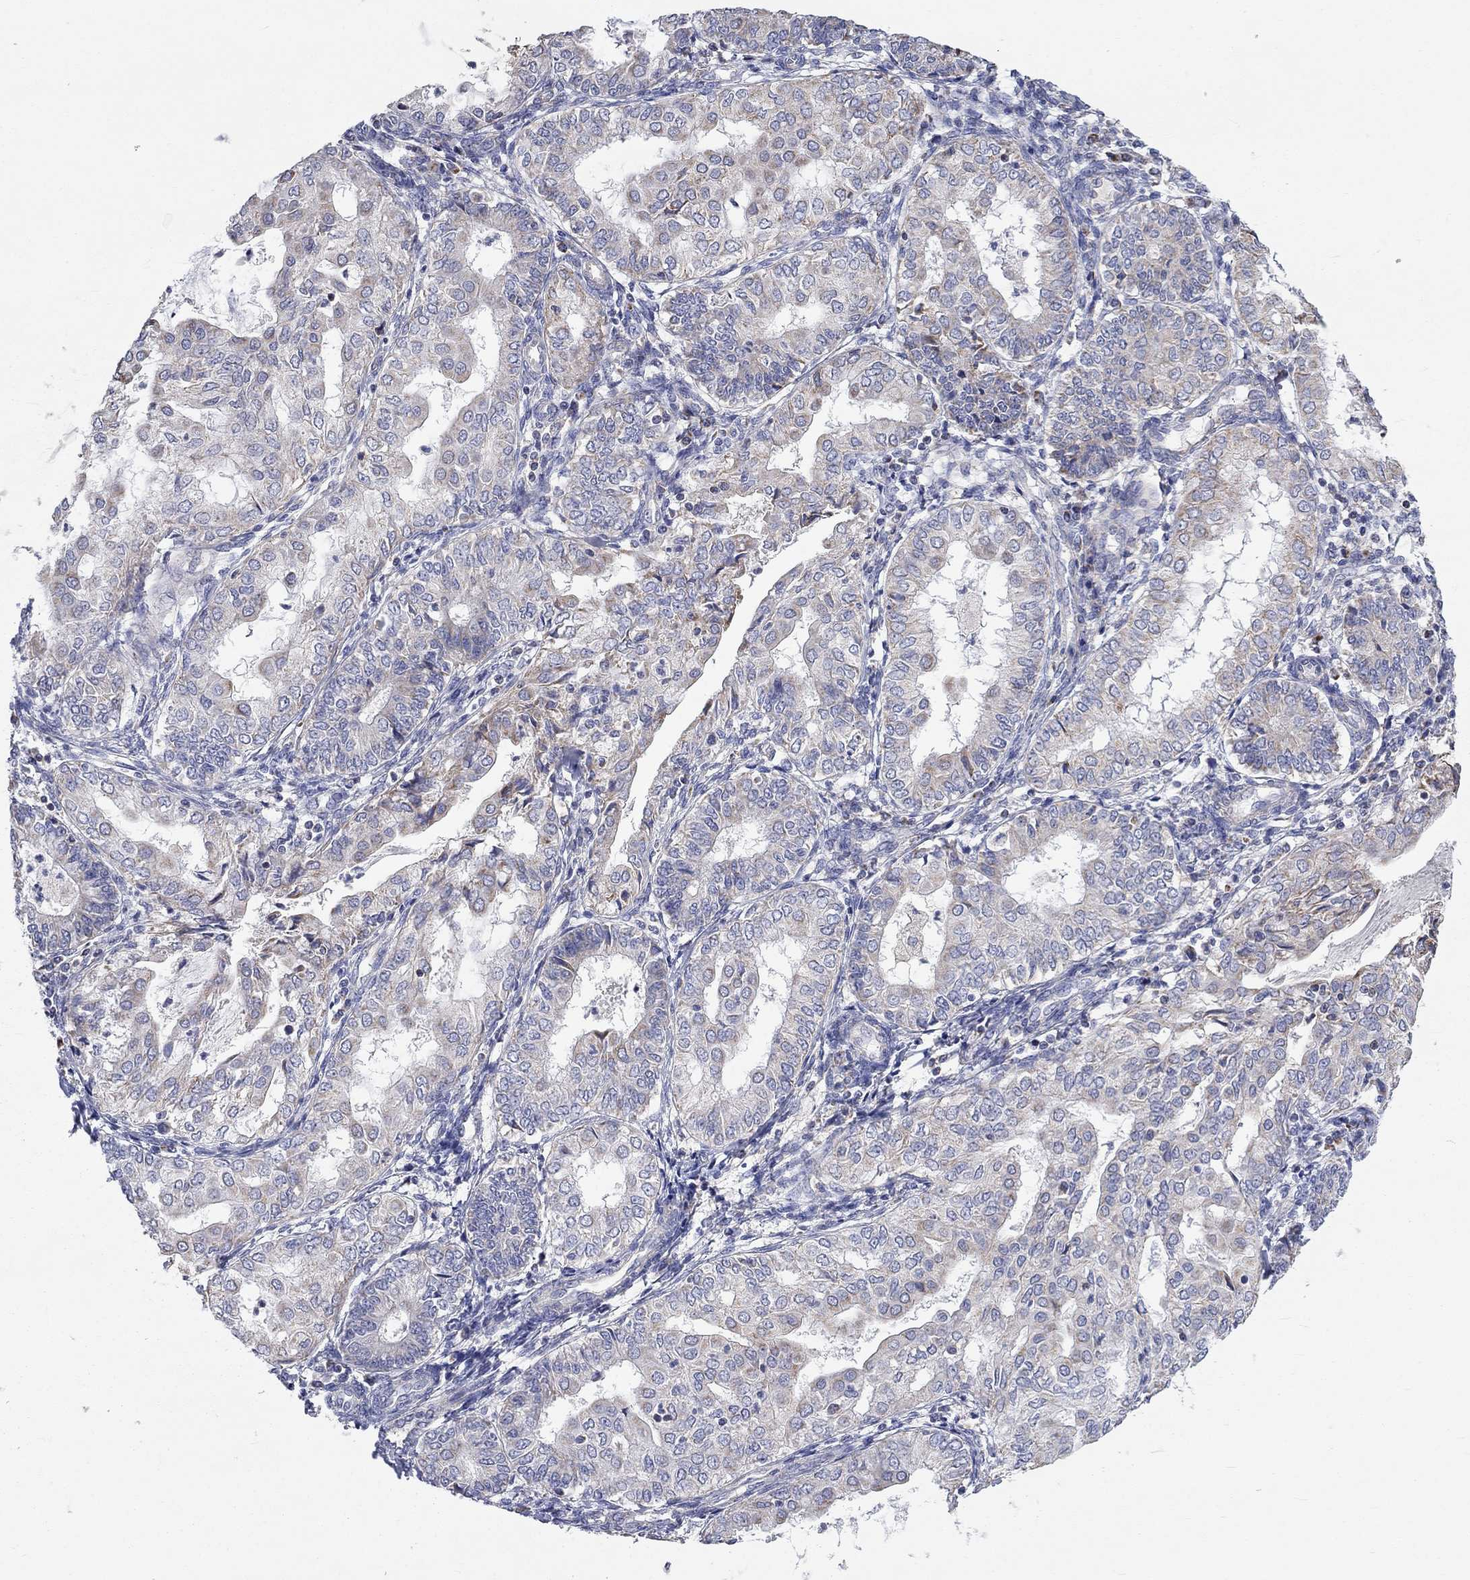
{"staining": {"intensity": "weak", "quantity": "<25%", "location": "cytoplasmic/membranous"}, "tissue": "endometrial cancer", "cell_type": "Tumor cells", "image_type": "cancer", "snomed": [{"axis": "morphology", "description": "Adenocarcinoma, NOS"}, {"axis": "topography", "description": "Endometrium"}], "caption": "An immunohistochemistry (IHC) histopathology image of endometrial cancer is shown. There is no staining in tumor cells of endometrial cancer. (Brightfield microscopy of DAB (3,3'-diaminobenzidine) immunohistochemistry (IHC) at high magnification).", "gene": "RCAN1", "patient": {"sex": "female", "age": 68}}